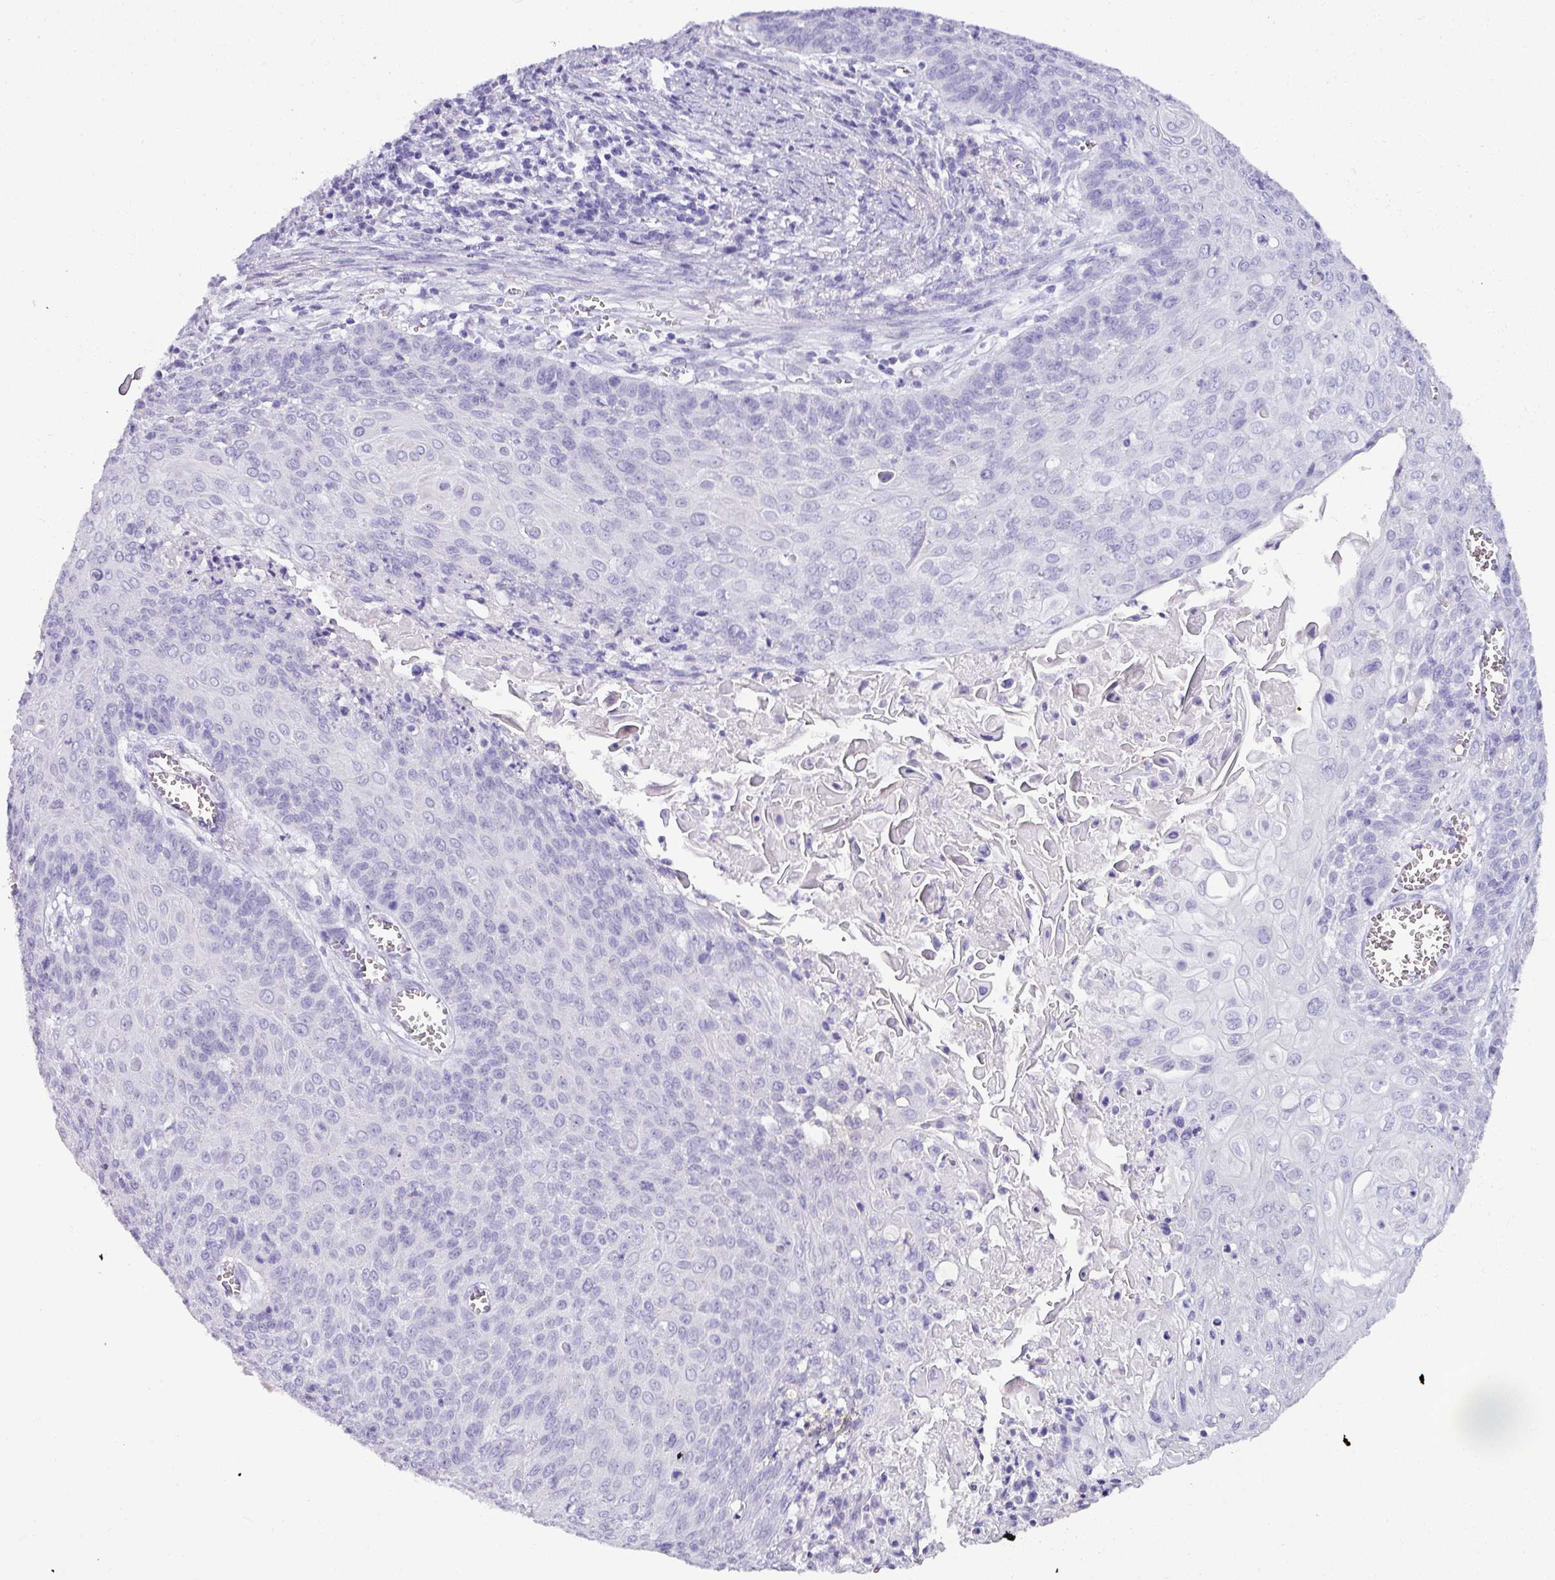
{"staining": {"intensity": "negative", "quantity": "none", "location": "none"}, "tissue": "cervical cancer", "cell_type": "Tumor cells", "image_type": "cancer", "snomed": [{"axis": "morphology", "description": "Squamous cell carcinoma, NOS"}, {"axis": "topography", "description": "Cervix"}], "caption": "Histopathology image shows no protein expression in tumor cells of squamous cell carcinoma (cervical) tissue.", "gene": "NAPSA", "patient": {"sex": "female", "age": 39}}